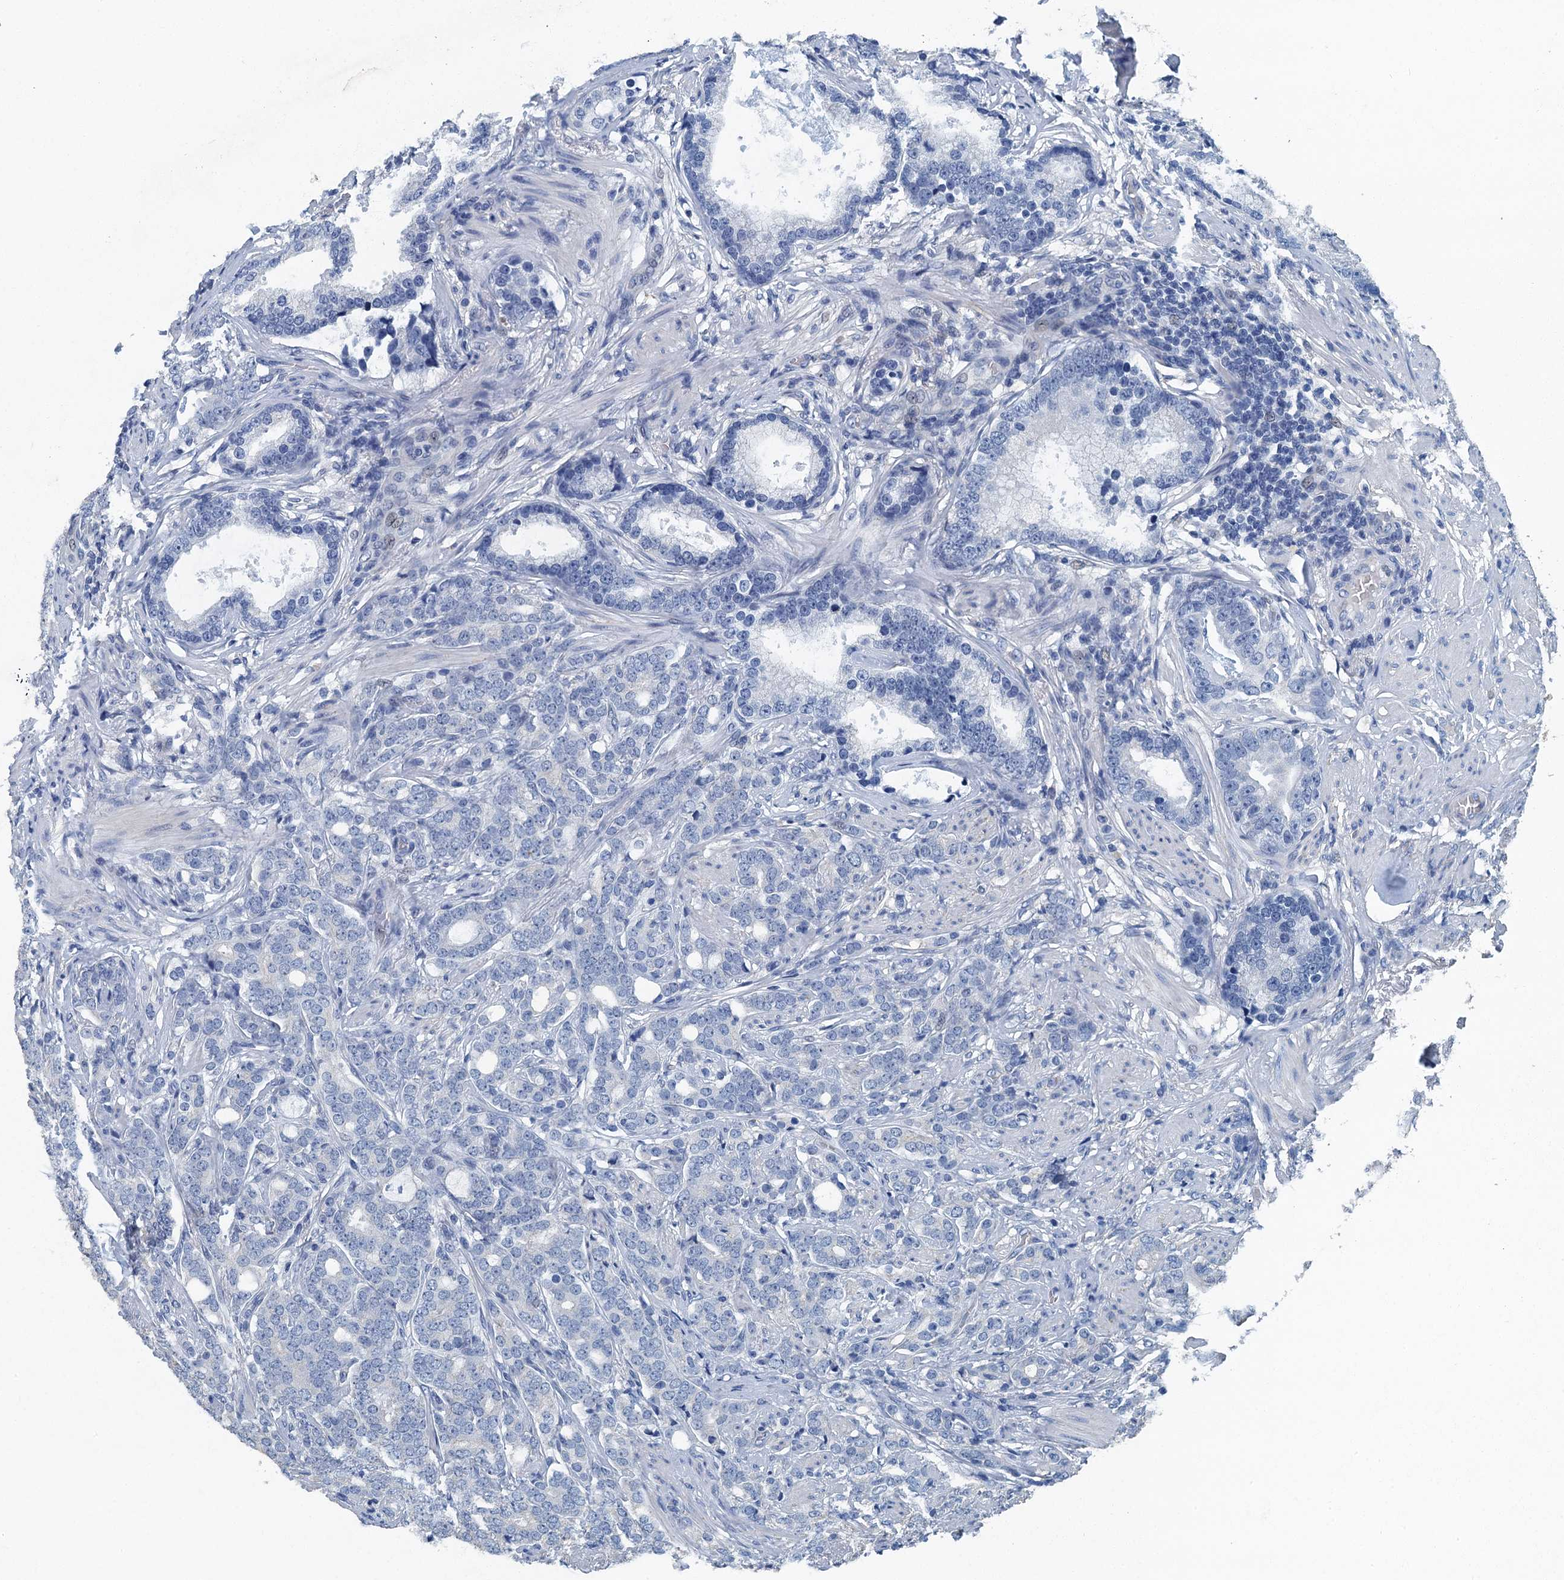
{"staining": {"intensity": "negative", "quantity": "none", "location": "none"}, "tissue": "prostate cancer", "cell_type": "Tumor cells", "image_type": "cancer", "snomed": [{"axis": "morphology", "description": "Adenocarcinoma, Low grade"}, {"axis": "topography", "description": "Prostate"}], "caption": "Adenocarcinoma (low-grade) (prostate) was stained to show a protein in brown. There is no significant positivity in tumor cells.", "gene": "GADL1", "patient": {"sex": "male", "age": 71}}